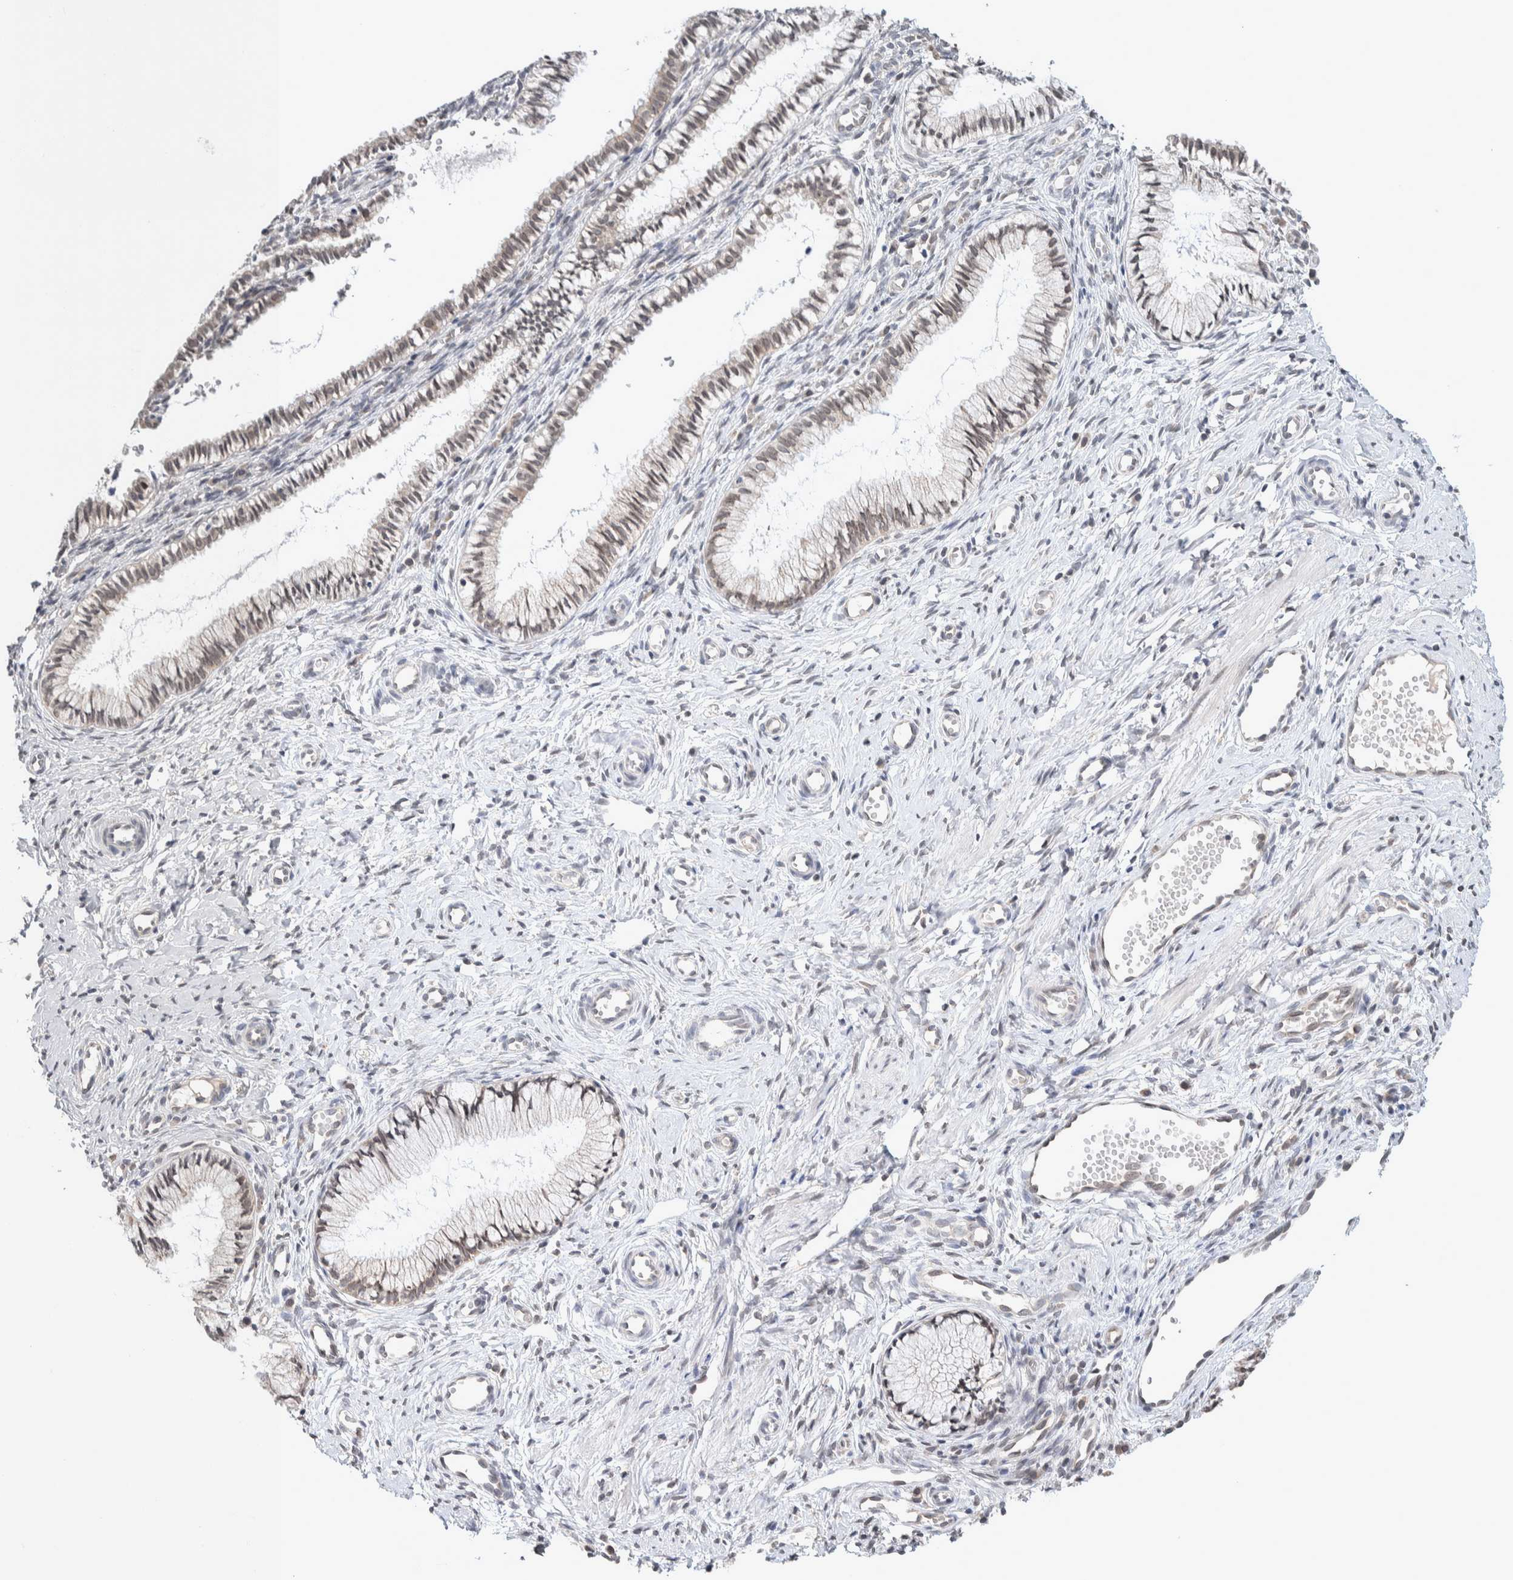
{"staining": {"intensity": "weak", "quantity": "<25%", "location": "cytoplasmic/membranous"}, "tissue": "cervix", "cell_type": "Glandular cells", "image_type": "normal", "snomed": [{"axis": "morphology", "description": "Normal tissue, NOS"}, {"axis": "topography", "description": "Cervix"}], "caption": "This is an IHC image of normal human cervix. There is no staining in glandular cells.", "gene": "CRAT", "patient": {"sex": "female", "age": 27}}